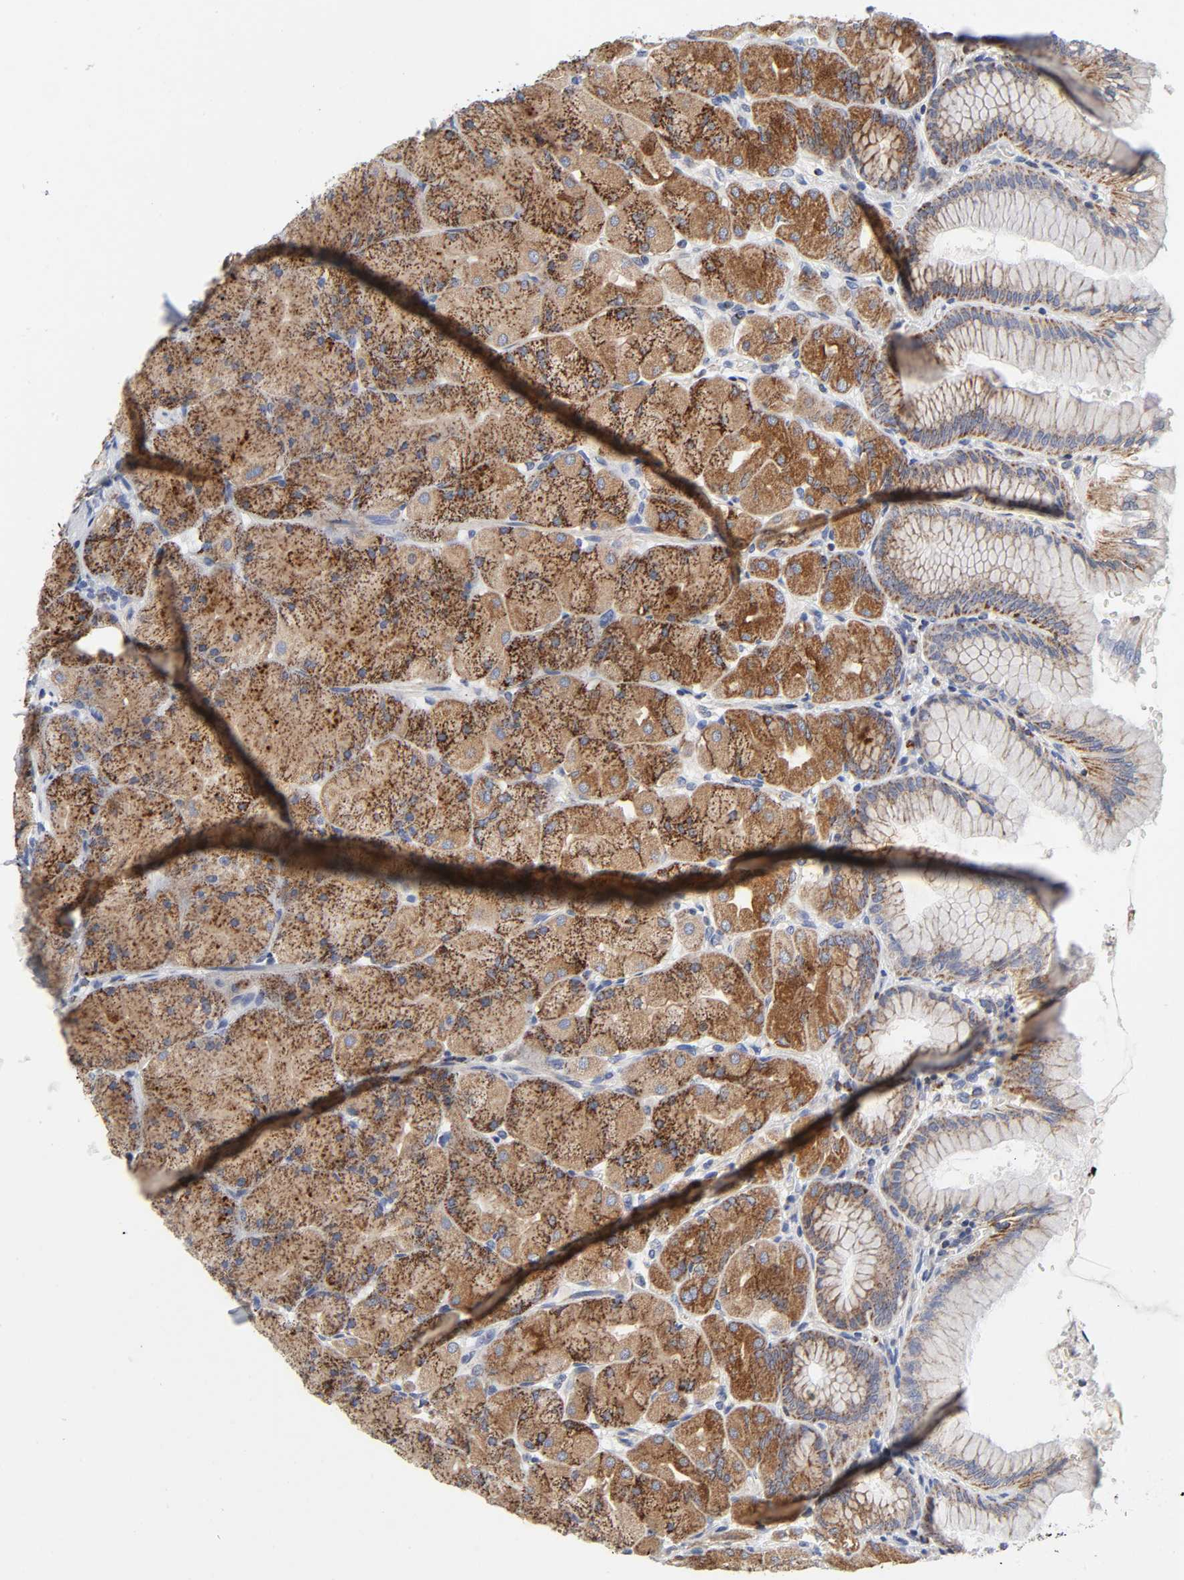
{"staining": {"intensity": "moderate", "quantity": ">75%", "location": "cytoplasmic/membranous"}, "tissue": "stomach", "cell_type": "Glandular cells", "image_type": "normal", "snomed": [{"axis": "morphology", "description": "Normal tissue, NOS"}, {"axis": "topography", "description": "Stomach, upper"}], "caption": "Normal stomach was stained to show a protein in brown. There is medium levels of moderate cytoplasmic/membranous expression in approximately >75% of glandular cells. The protein of interest is stained brown, and the nuclei are stained in blue (DAB IHC with brightfield microscopy, high magnification).", "gene": "AOPEP", "patient": {"sex": "female", "age": 56}}